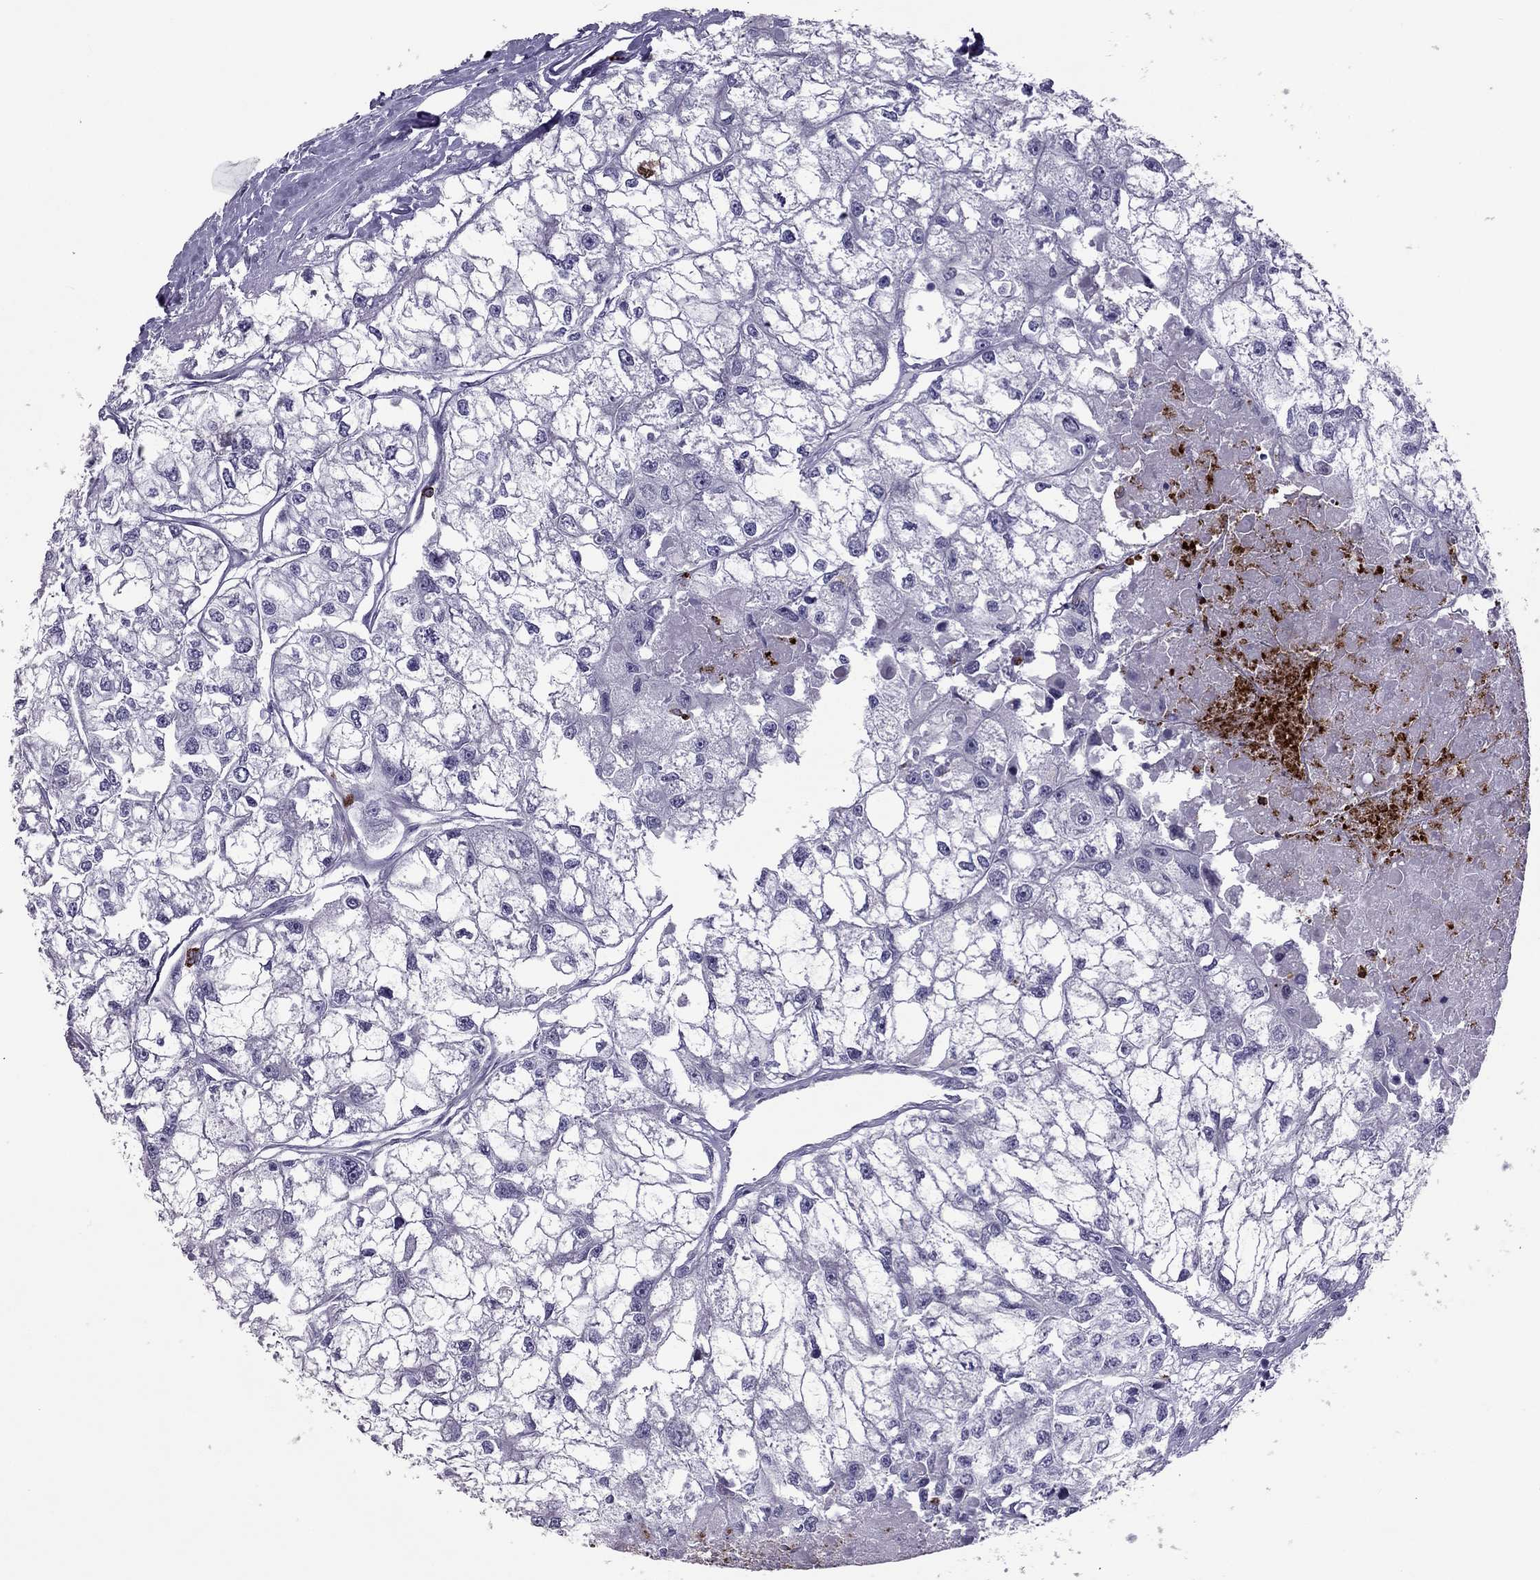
{"staining": {"intensity": "negative", "quantity": "none", "location": "none"}, "tissue": "renal cancer", "cell_type": "Tumor cells", "image_type": "cancer", "snomed": [{"axis": "morphology", "description": "Adenocarcinoma, NOS"}, {"axis": "topography", "description": "Kidney"}], "caption": "Renal cancer (adenocarcinoma) stained for a protein using immunohistochemistry demonstrates no expression tumor cells.", "gene": "CCL27", "patient": {"sex": "male", "age": 56}}